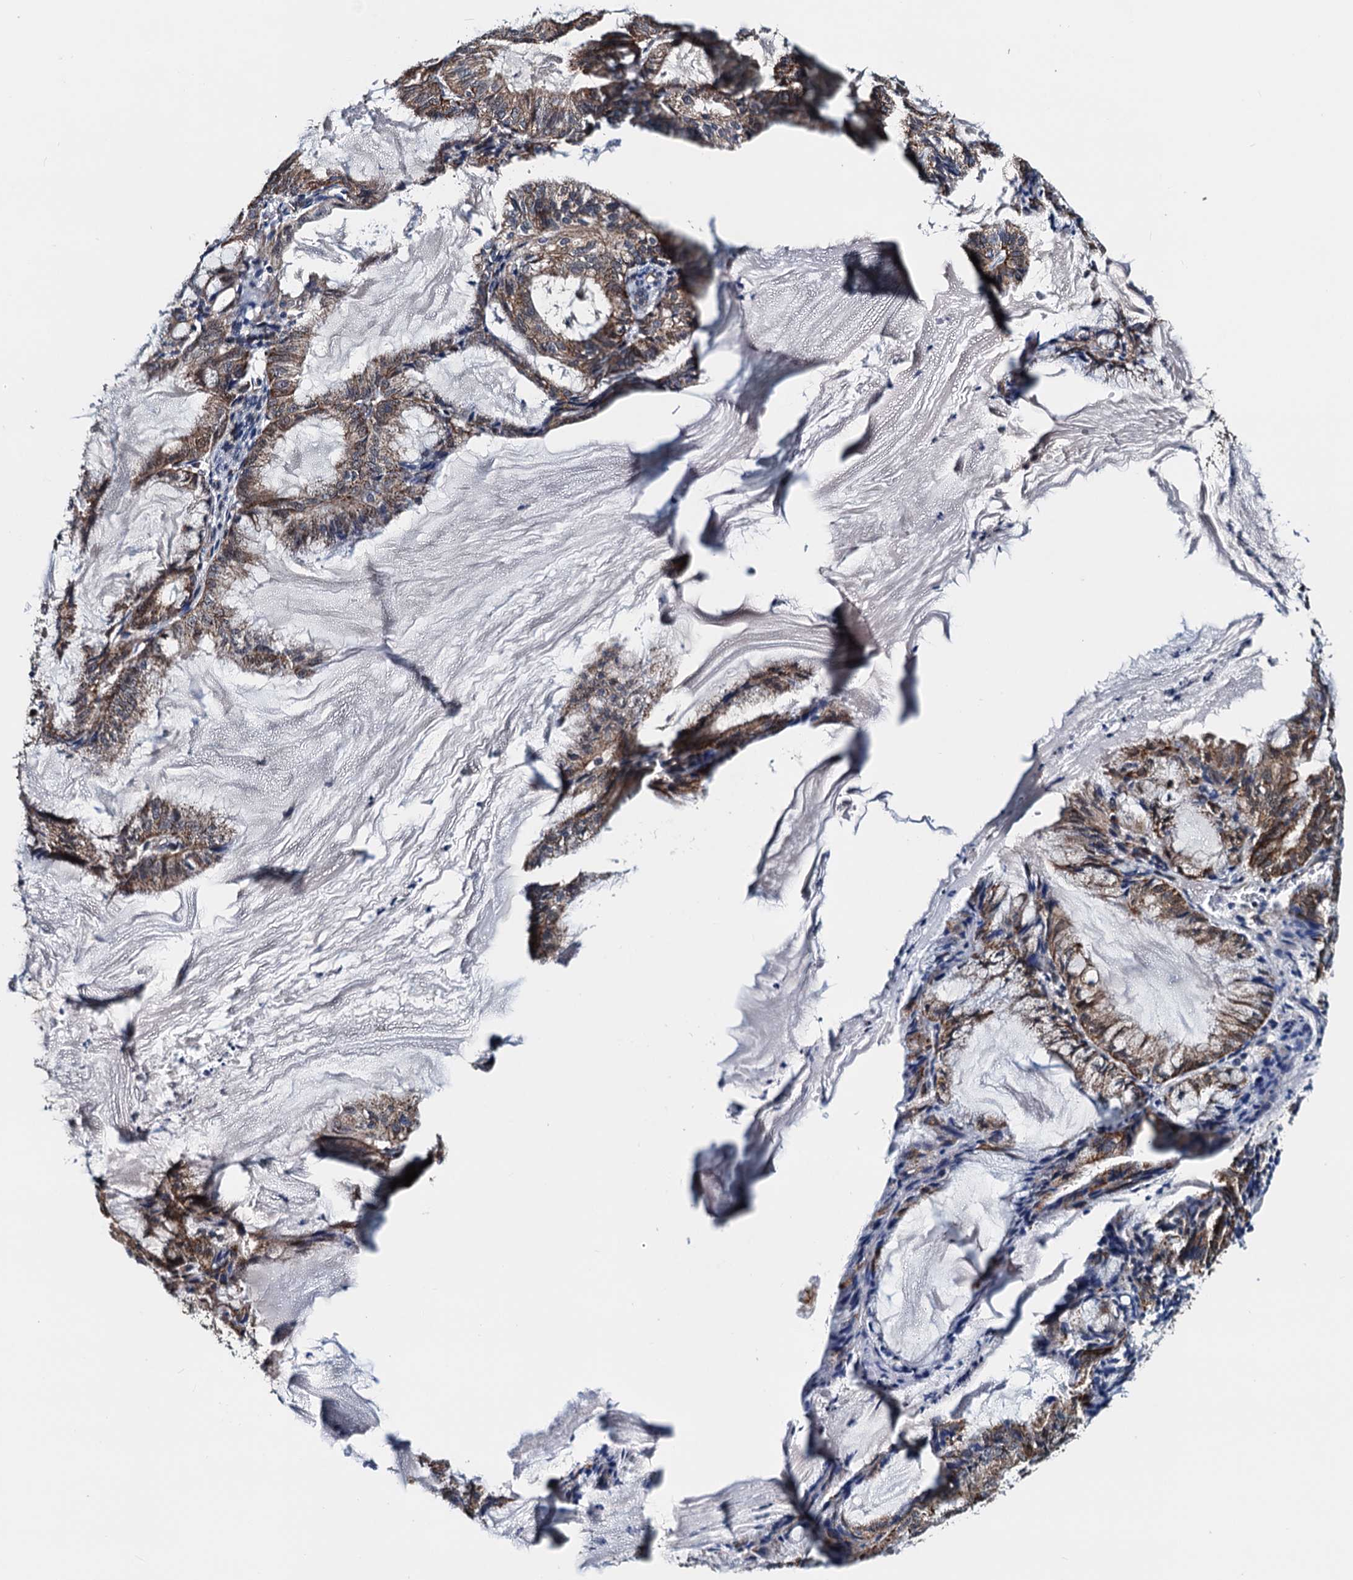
{"staining": {"intensity": "strong", "quantity": "25%-75%", "location": "cytoplasmic/membranous"}, "tissue": "endometrial cancer", "cell_type": "Tumor cells", "image_type": "cancer", "snomed": [{"axis": "morphology", "description": "Adenocarcinoma, NOS"}, {"axis": "topography", "description": "Endometrium"}], "caption": "High-power microscopy captured an immunohistochemistry histopathology image of endometrial cancer (adenocarcinoma), revealing strong cytoplasmic/membranous positivity in approximately 25%-75% of tumor cells.", "gene": "COA4", "patient": {"sex": "female", "age": 86}}